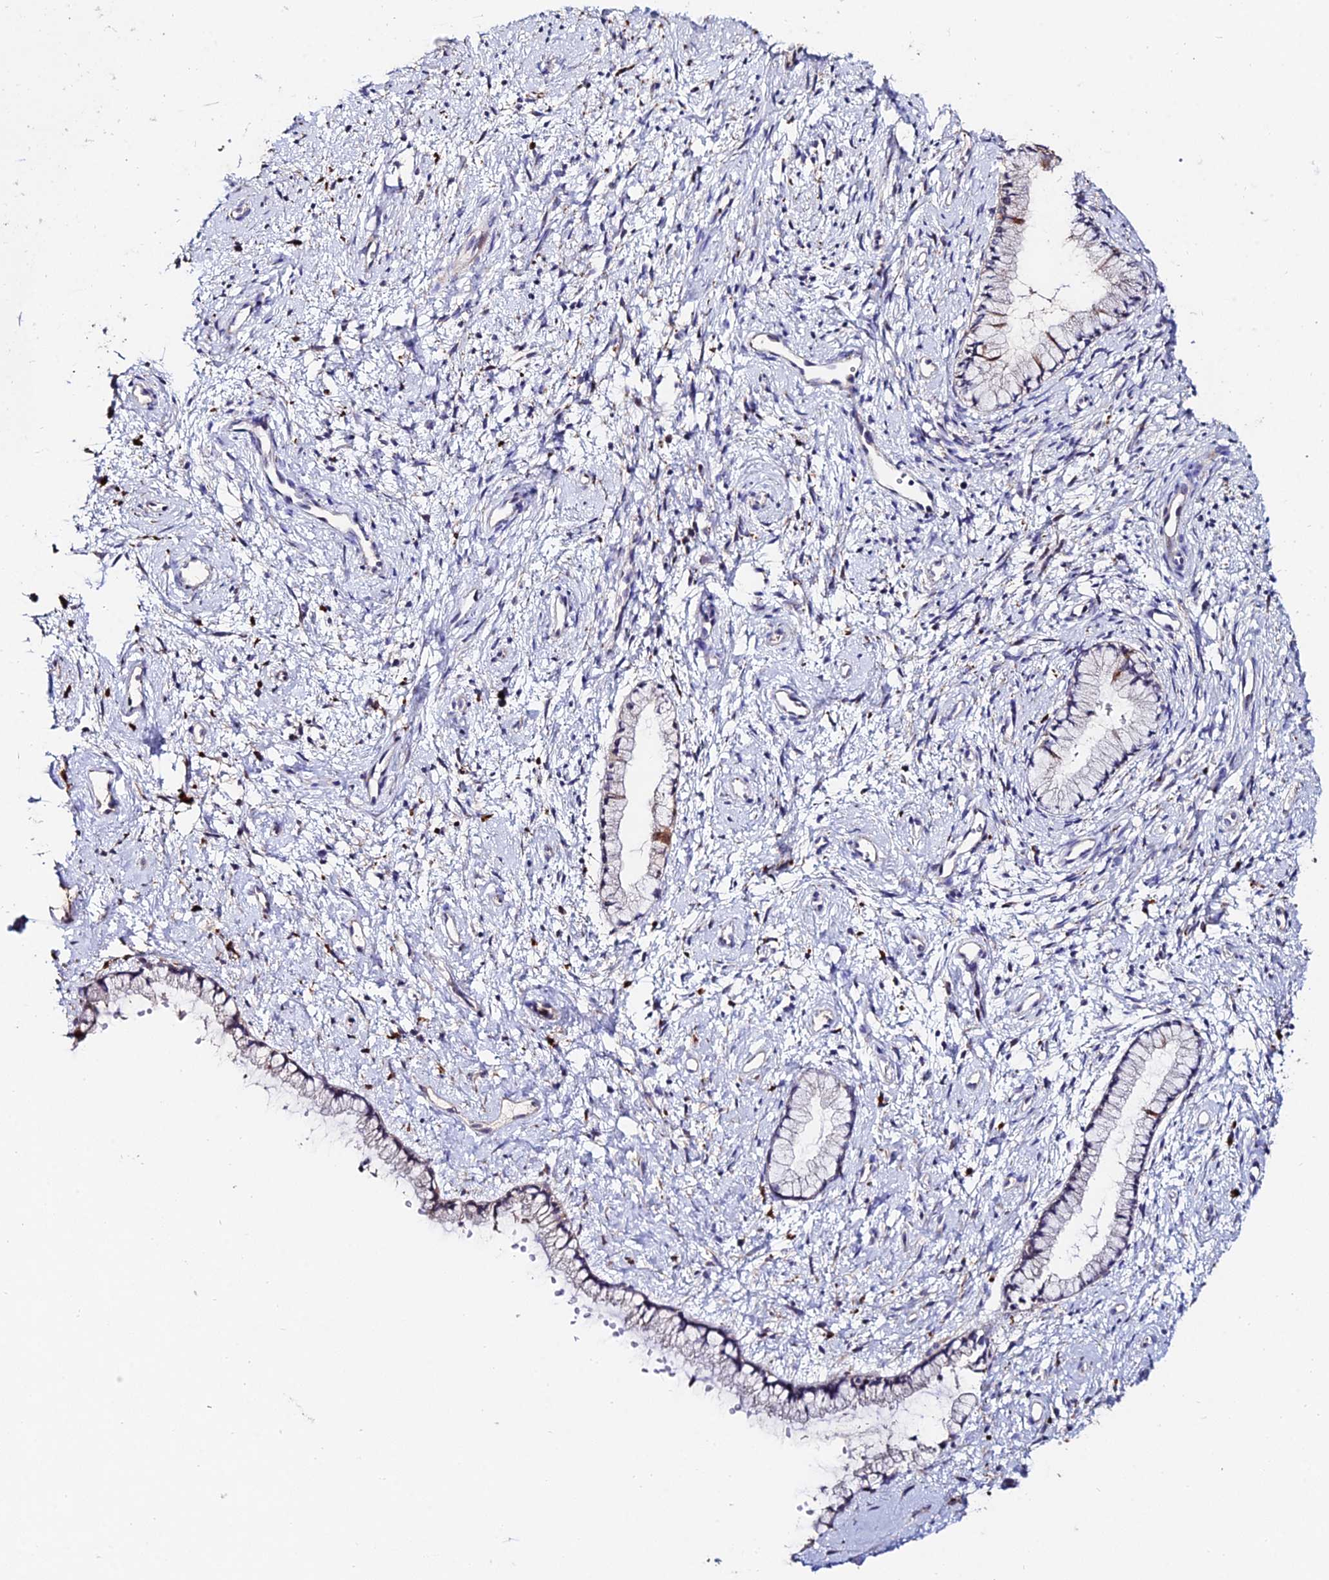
{"staining": {"intensity": "weak", "quantity": "25%-75%", "location": "cytoplasmic/membranous"}, "tissue": "cervix", "cell_type": "Glandular cells", "image_type": "normal", "snomed": [{"axis": "morphology", "description": "Normal tissue, NOS"}, {"axis": "topography", "description": "Cervix"}], "caption": "Immunohistochemical staining of unremarkable human cervix displays low levels of weak cytoplasmic/membranous staining in about 25%-75% of glandular cells. (brown staining indicates protein expression, while blue staining denotes nuclei).", "gene": "ACTR5", "patient": {"sex": "female", "age": 57}}